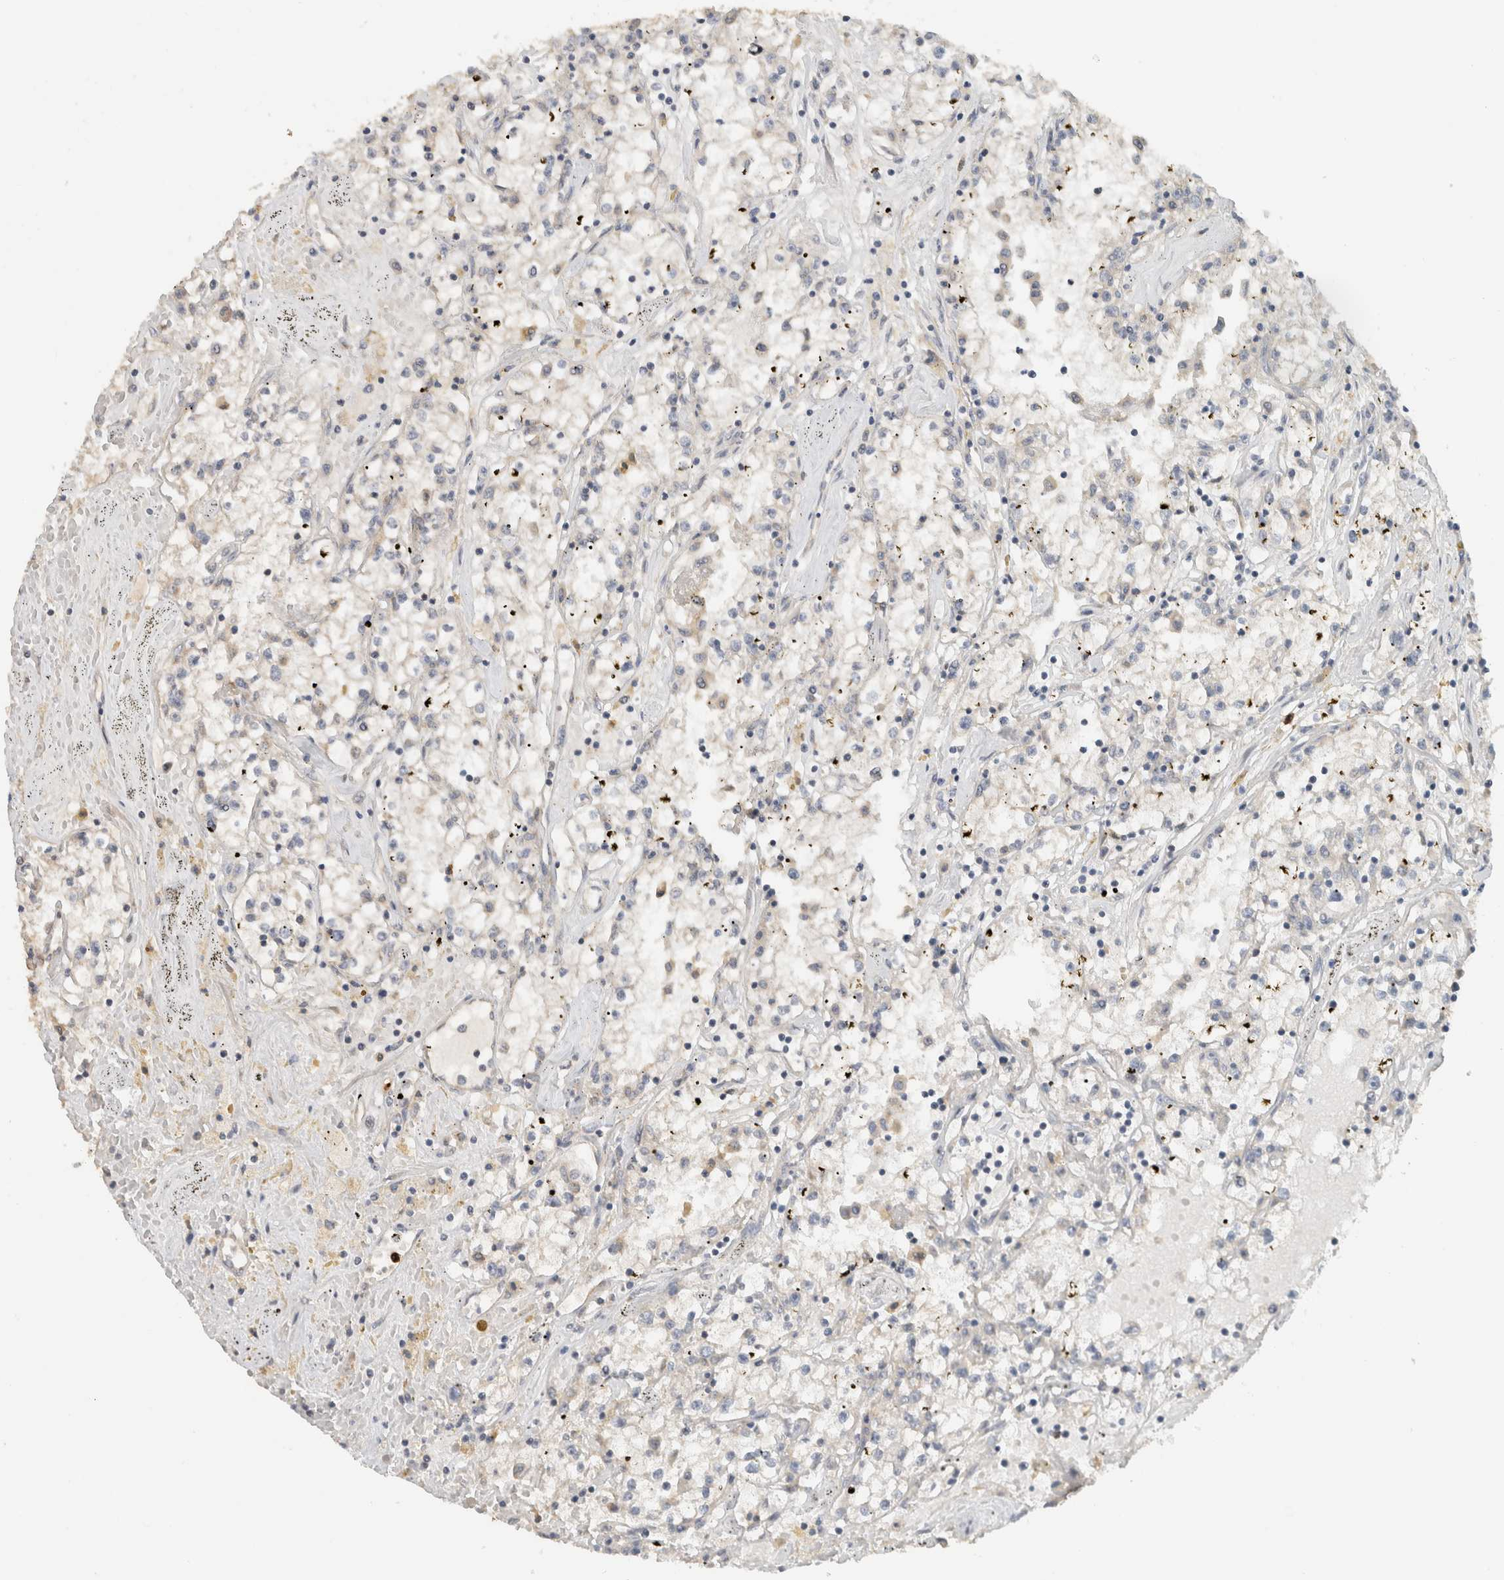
{"staining": {"intensity": "negative", "quantity": "none", "location": "none"}, "tissue": "renal cancer", "cell_type": "Tumor cells", "image_type": "cancer", "snomed": [{"axis": "morphology", "description": "Adenocarcinoma, NOS"}, {"axis": "topography", "description": "Kidney"}], "caption": "Image shows no protein staining in tumor cells of renal cancer (adenocarcinoma) tissue. (Brightfield microscopy of DAB immunohistochemistry (IHC) at high magnification).", "gene": "PUM1", "patient": {"sex": "male", "age": 56}}